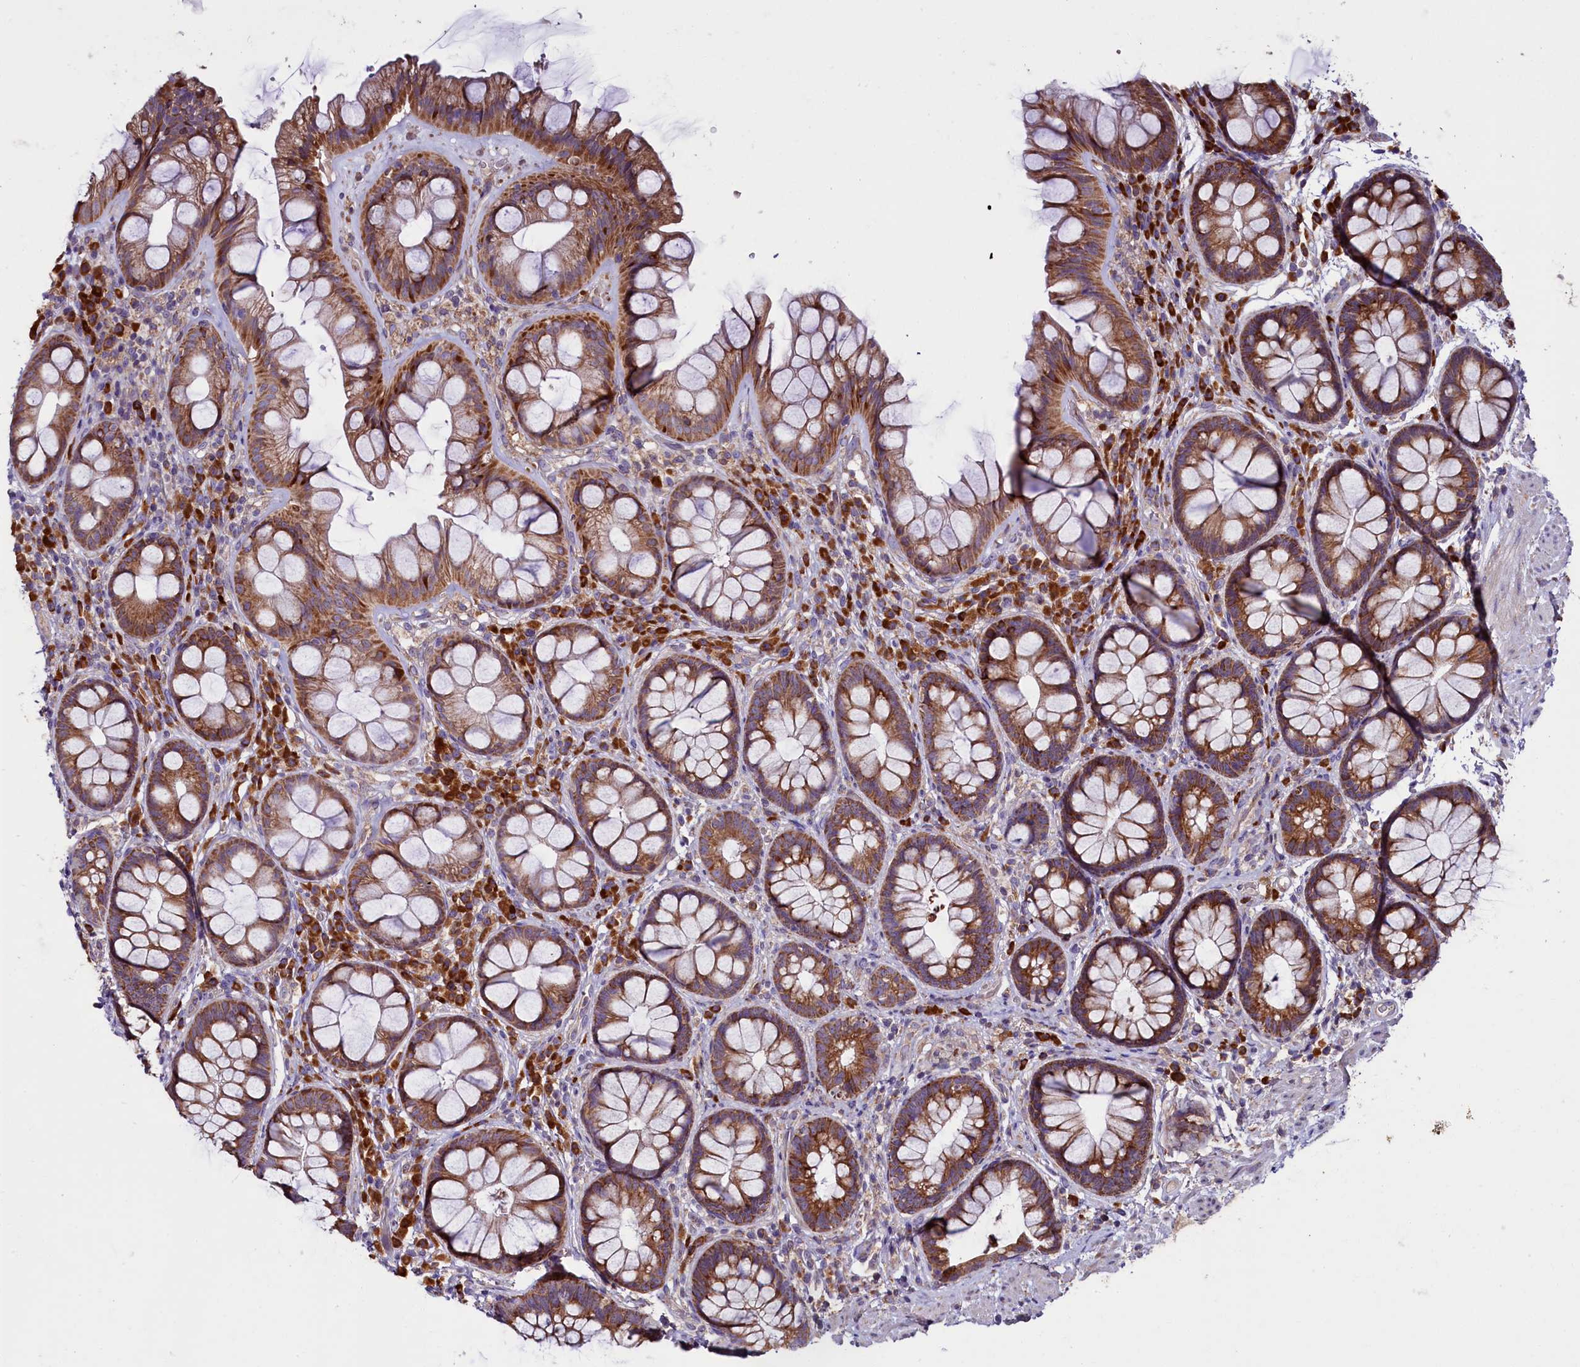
{"staining": {"intensity": "moderate", "quantity": ">75%", "location": "cytoplasmic/membranous"}, "tissue": "rectum", "cell_type": "Glandular cells", "image_type": "normal", "snomed": [{"axis": "morphology", "description": "Normal tissue, NOS"}, {"axis": "topography", "description": "Rectum"}], "caption": "Glandular cells show medium levels of moderate cytoplasmic/membranous staining in about >75% of cells in unremarkable rectum. The protein is shown in brown color, while the nuclei are stained blue.", "gene": "ZSWIM1", "patient": {"sex": "male", "age": 74}}